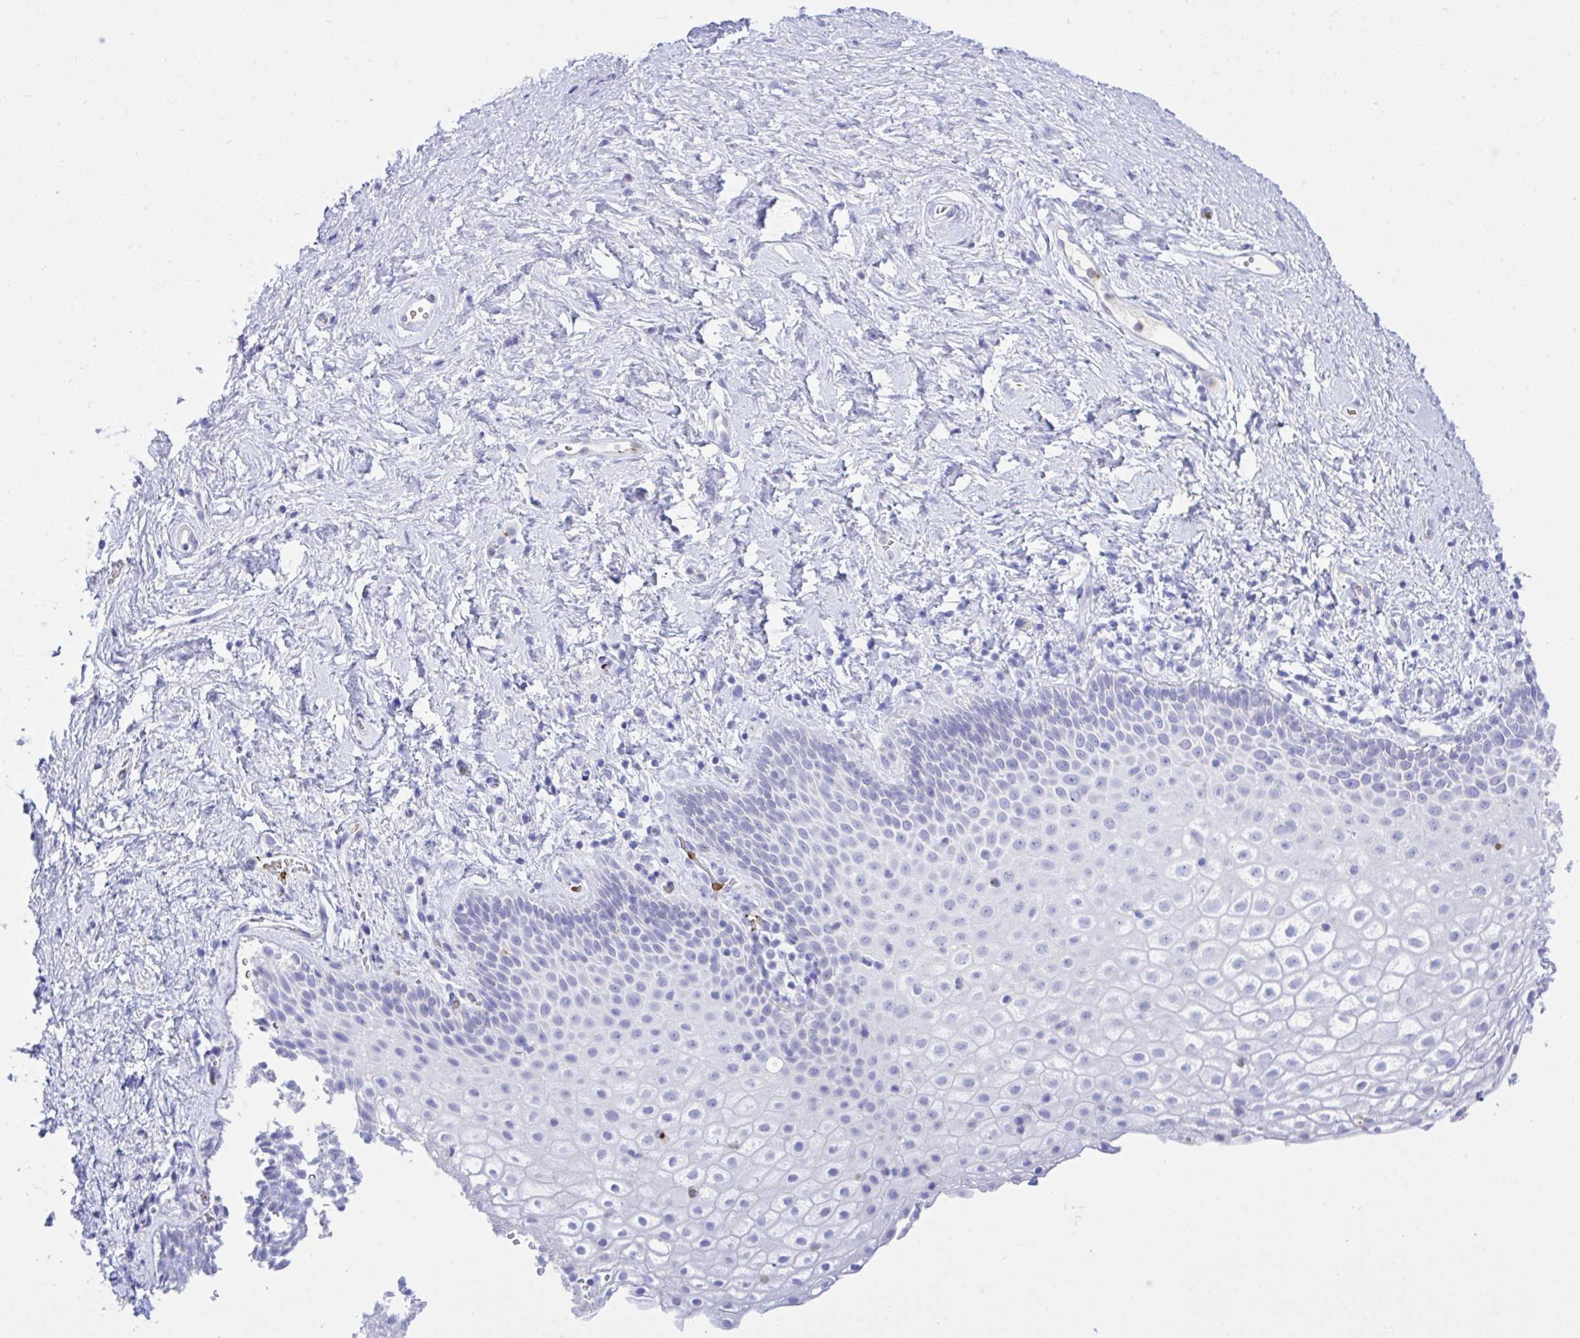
{"staining": {"intensity": "negative", "quantity": "none", "location": "none"}, "tissue": "vagina", "cell_type": "Squamous epithelial cells", "image_type": "normal", "snomed": [{"axis": "morphology", "description": "Normal tissue, NOS"}, {"axis": "topography", "description": "Vagina"}], "caption": "Immunohistochemistry (IHC) image of unremarkable human vagina stained for a protein (brown), which shows no expression in squamous epithelial cells. (DAB (3,3'-diaminobenzidine) immunohistochemistry with hematoxylin counter stain).", "gene": "ZNF221", "patient": {"sex": "female", "age": 61}}